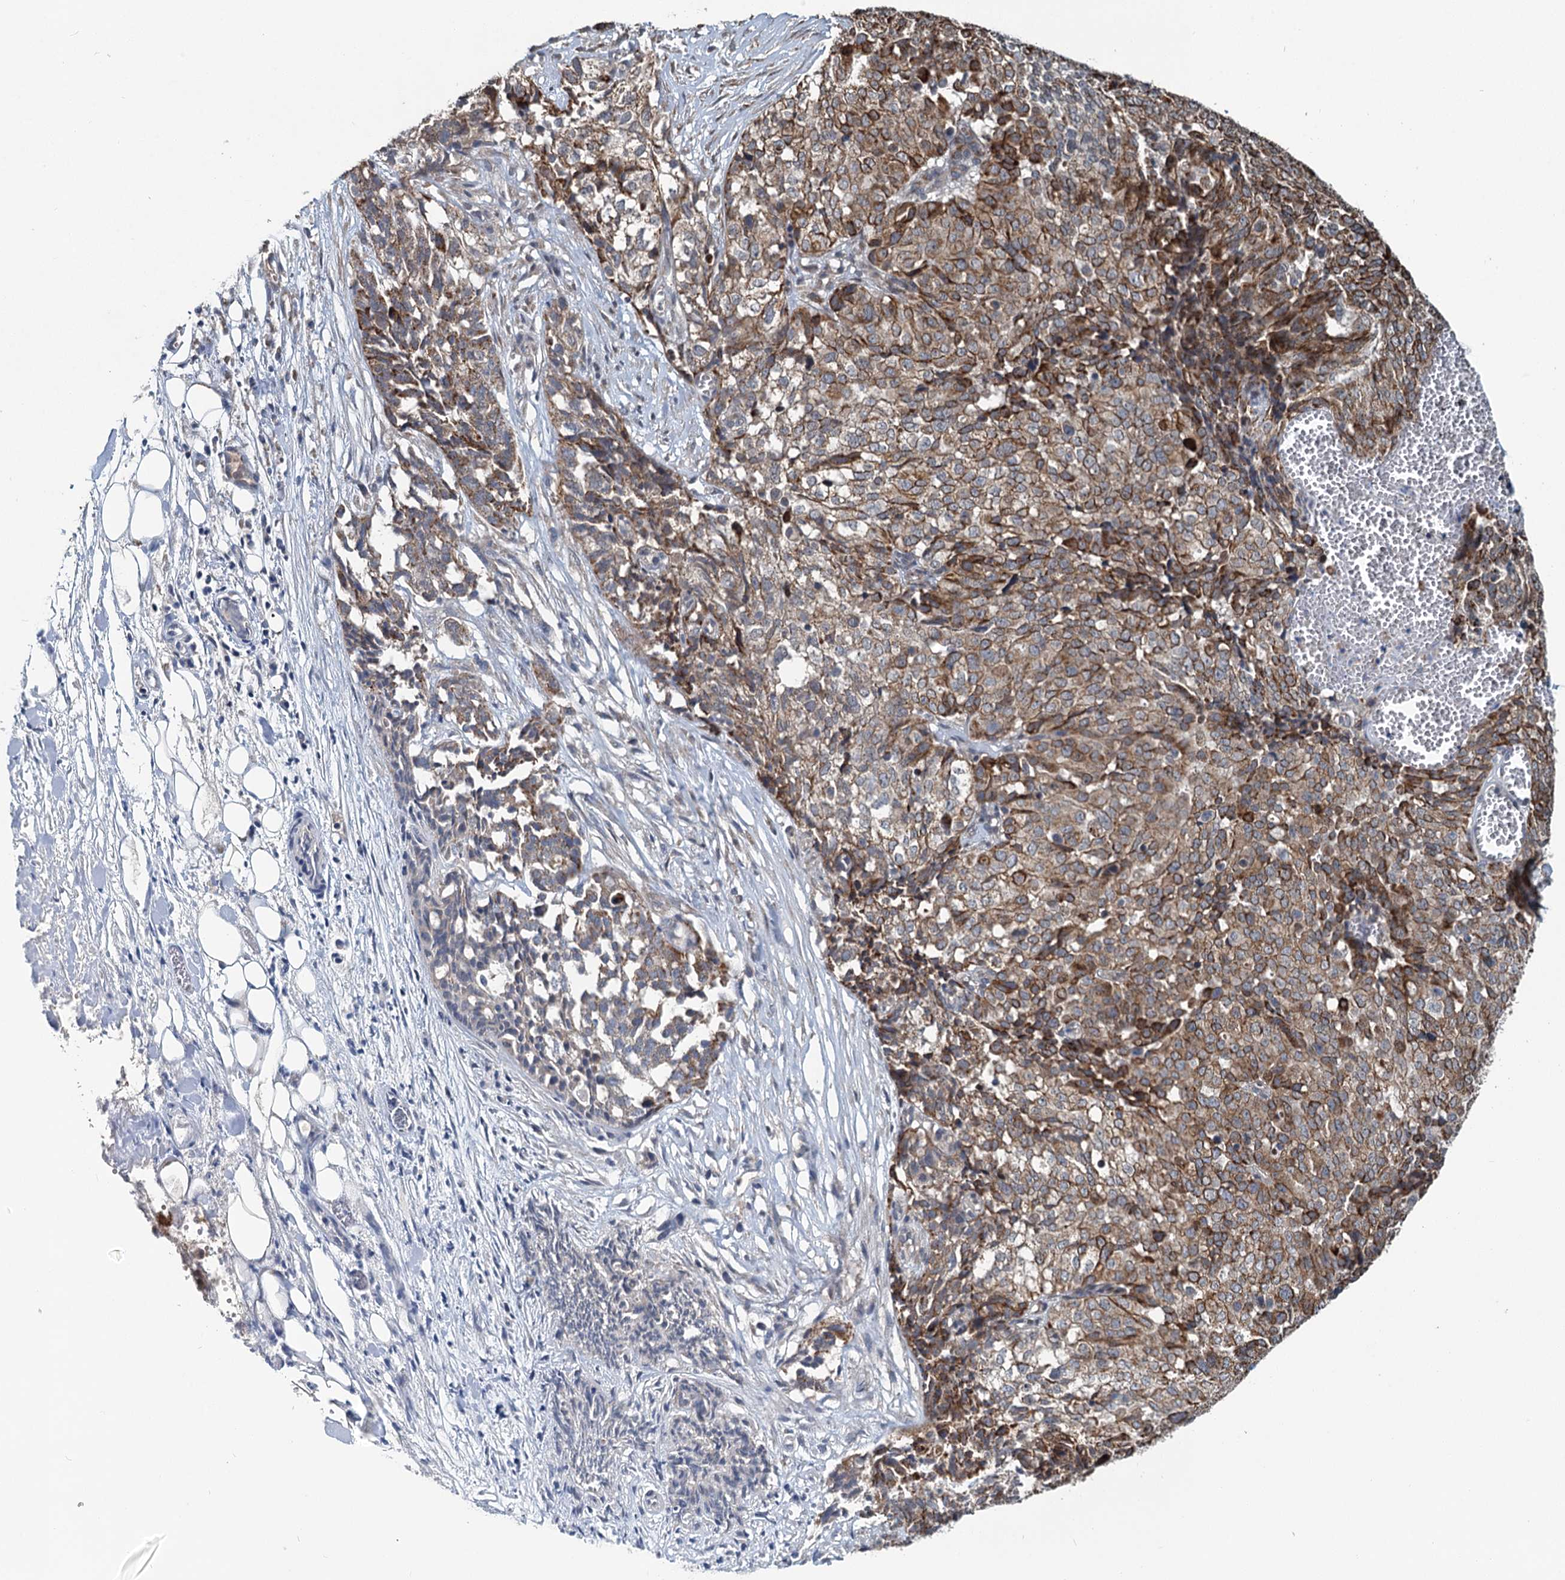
{"staining": {"intensity": "moderate", "quantity": ">75%", "location": "cytoplasmic/membranous"}, "tissue": "ovarian cancer", "cell_type": "Tumor cells", "image_type": "cancer", "snomed": [{"axis": "morphology", "description": "Cystadenocarcinoma, serous, NOS"}, {"axis": "topography", "description": "Soft tissue"}, {"axis": "topography", "description": "Ovary"}], "caption": "Immunohistochemical staining of human ovarian cancer (serous cystadenocarcinoma) exhibits medium levels of moderate cytoplasmic/membranous staining in approximately >75% of tumor cells.", "gene": "RITA1", "patient": {"sex": "female", "age": 57}}